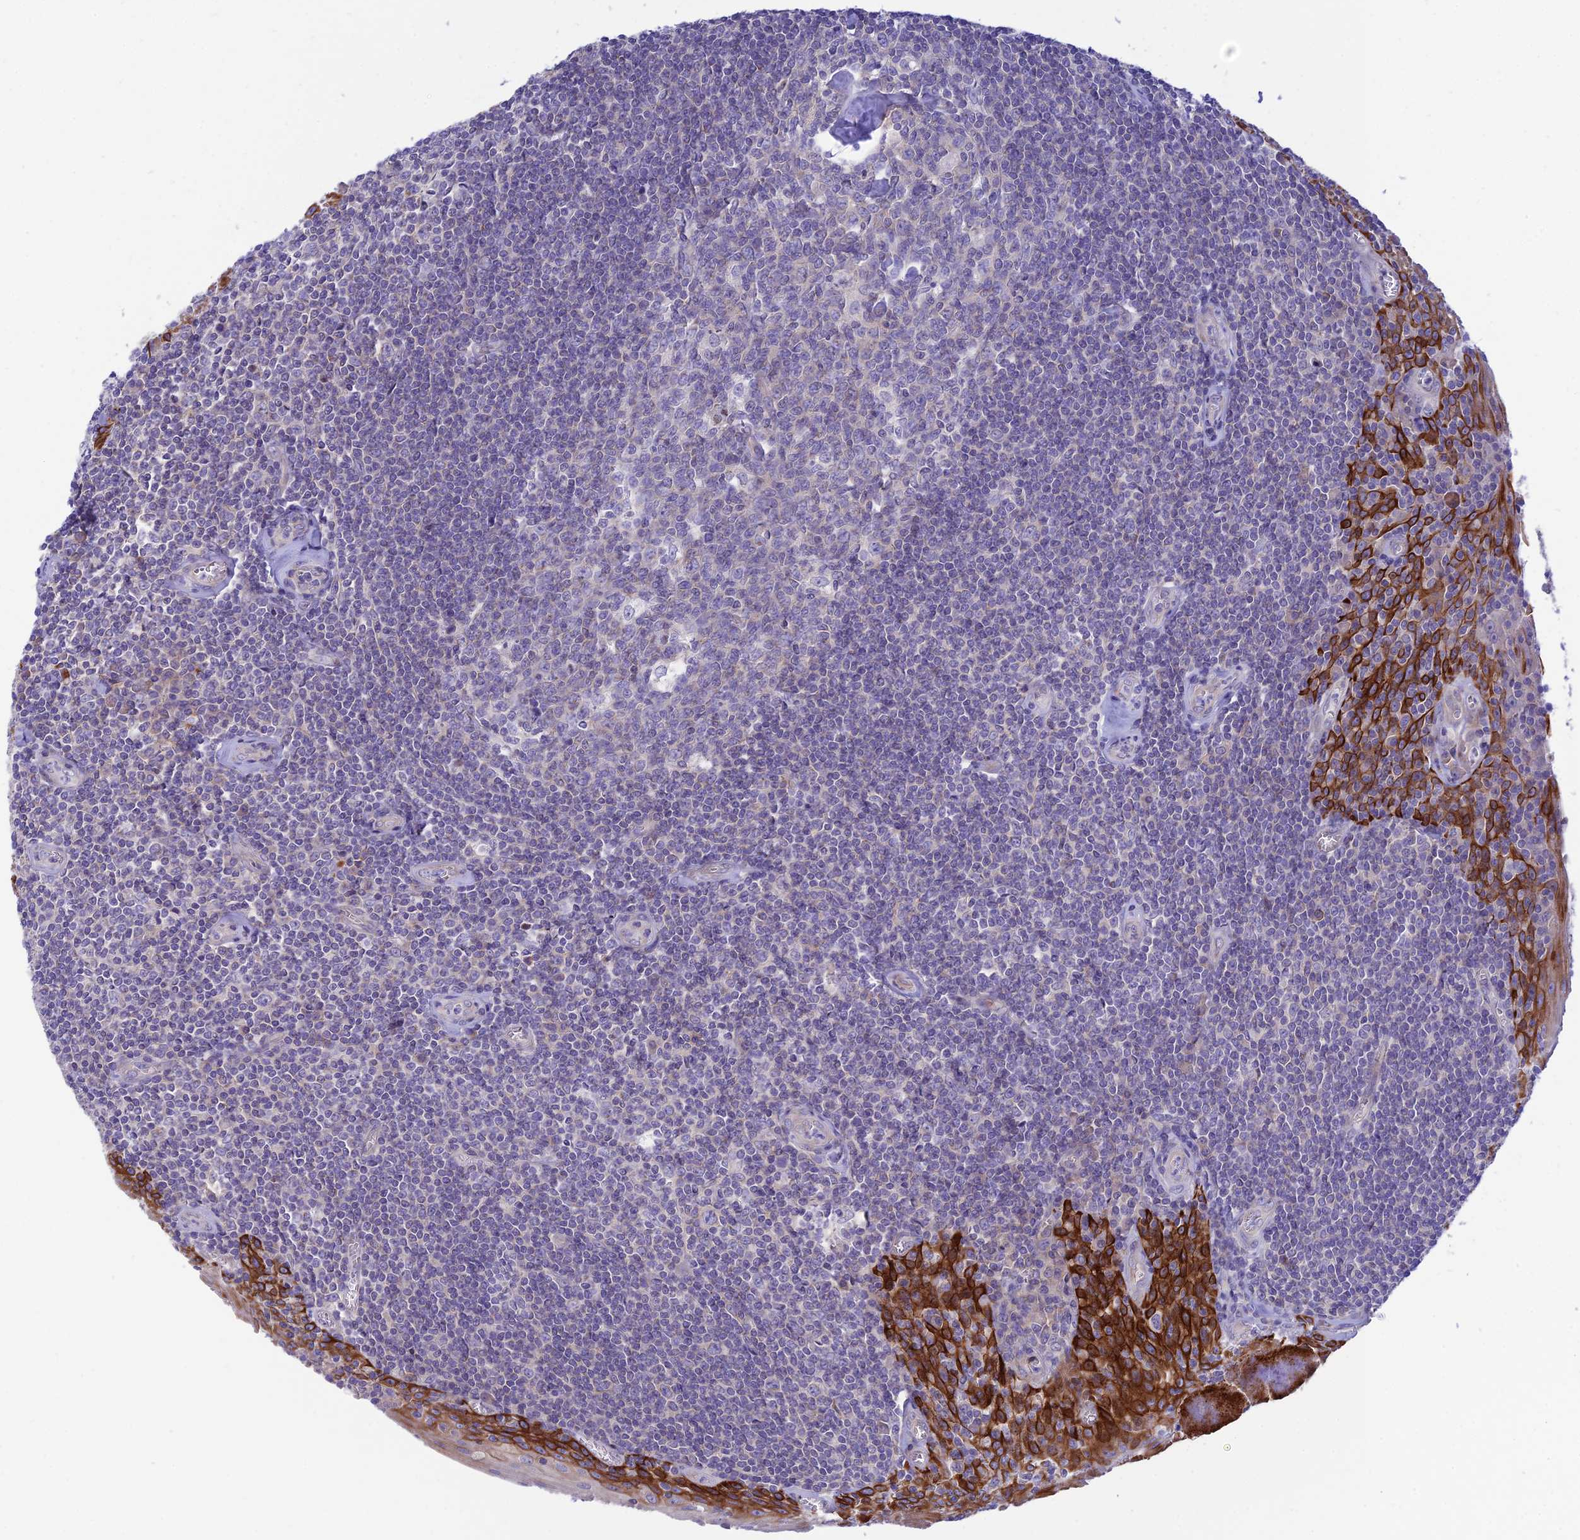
{"staining": {"intensity": "weak", "quantity": "<25%", "location": "cytoplasmic/membranous"}, "tissue": "tonsil", "cell_type": "Germinal center cells", "image_type": "normal", "snomed": [{"axis": "morphology", "description": "Normal tissue, NOS"}, {"axis": "topography", "description": "Tonsil"}], "caption": "DAB immunohistochemical staining of normal tonsil displays no significant staining in germinal center cells.", "gene": "CCDC157", "patient": {"sex": "male", "age": 27}}